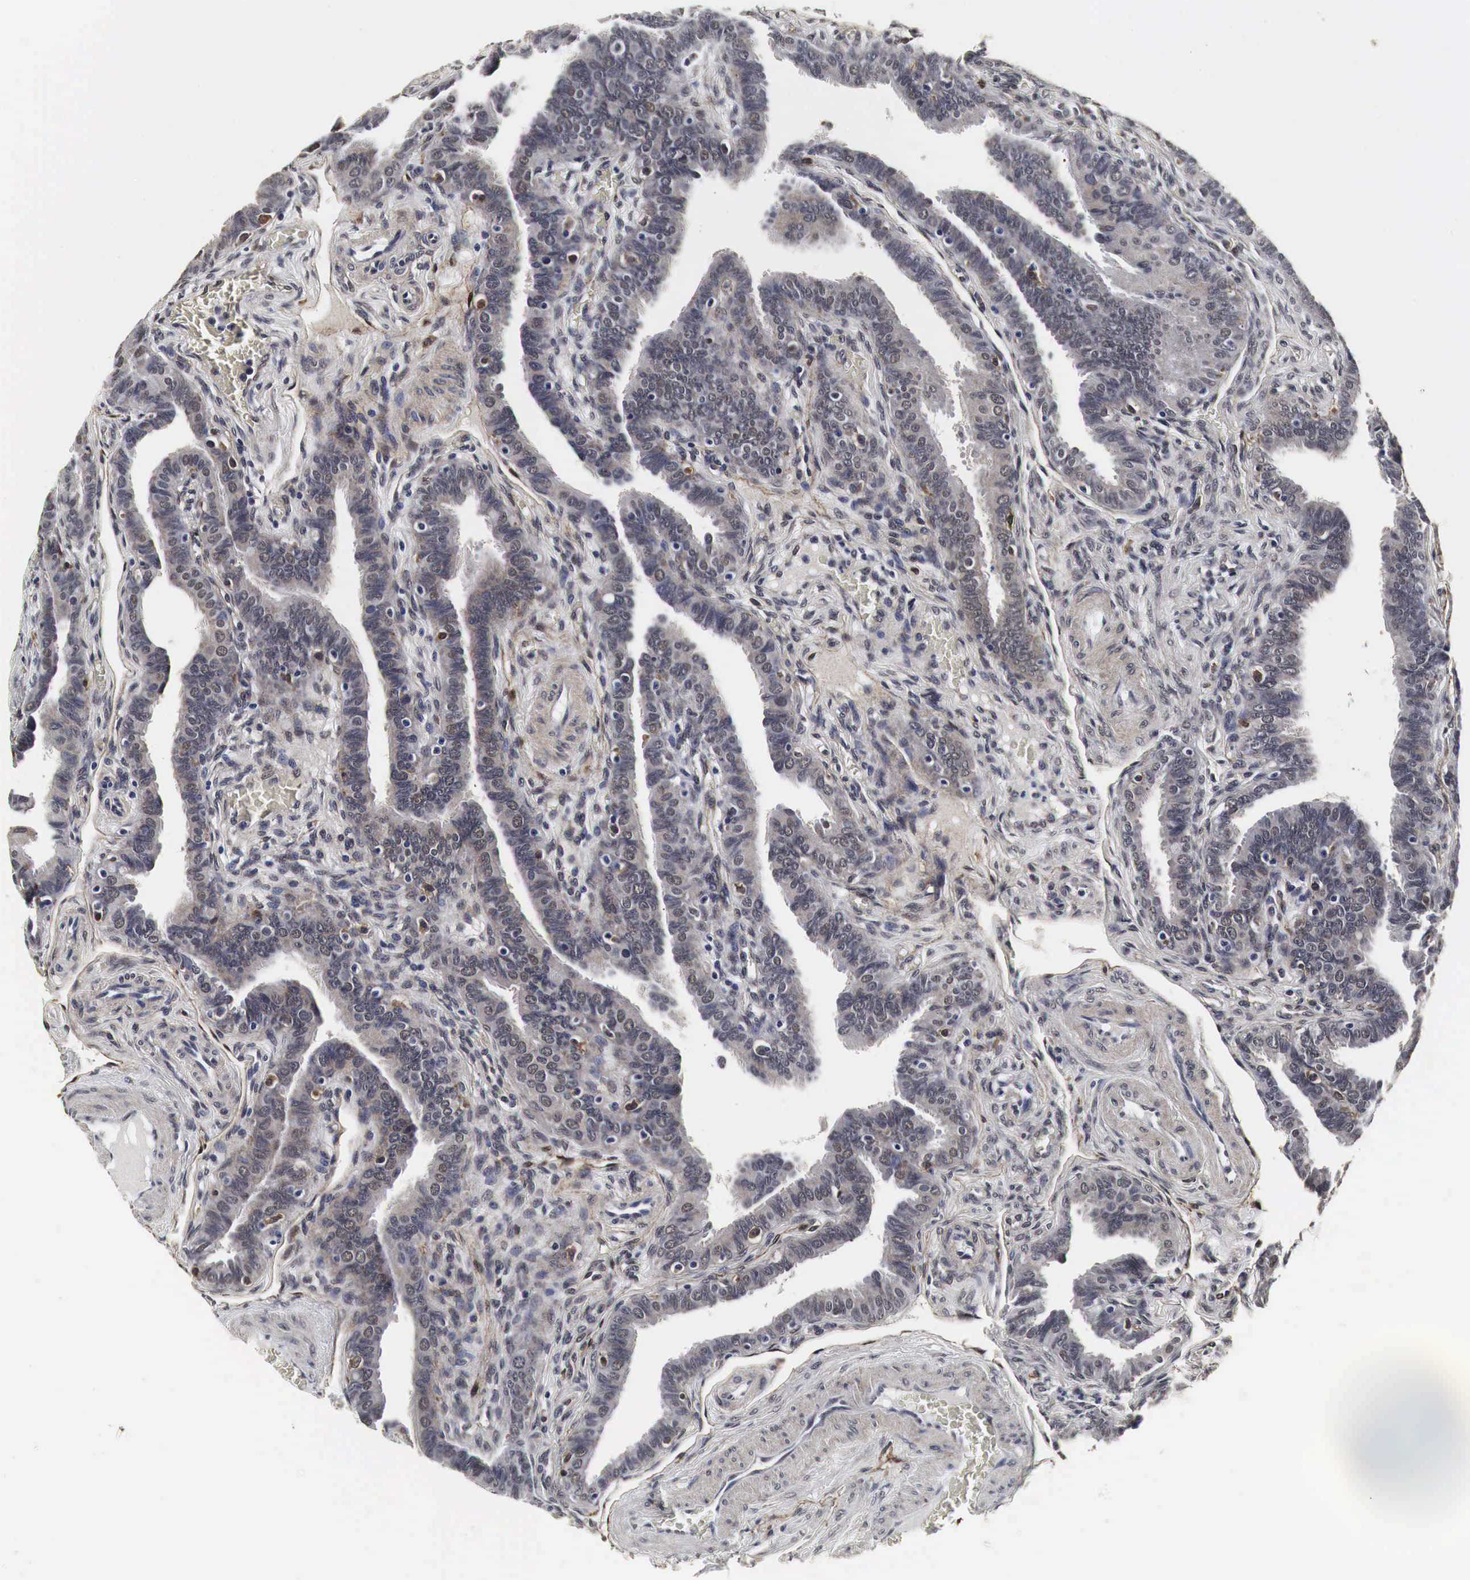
{"staining": {"intensity": "weak", "quantity": "<25%", "location": "nuclear"}, "tissue": "fallopian tube", "cell_type": "Glandular cells", "image_type": "normal", "snomed": [{"axis": "morphology", "description": "Normal tissue, NOS"}, {"axis": "topography", "description": "Fallopian tube"}], "caption": "Glandular cells show no significant protein expression in unremarkable fallopian tube. (DAB immunohistochemistry (IHC) visualized using brightfield microscopy, high magnification).", "gene": "SPIN1", "patient": {"sex": "female", "age": 38}}